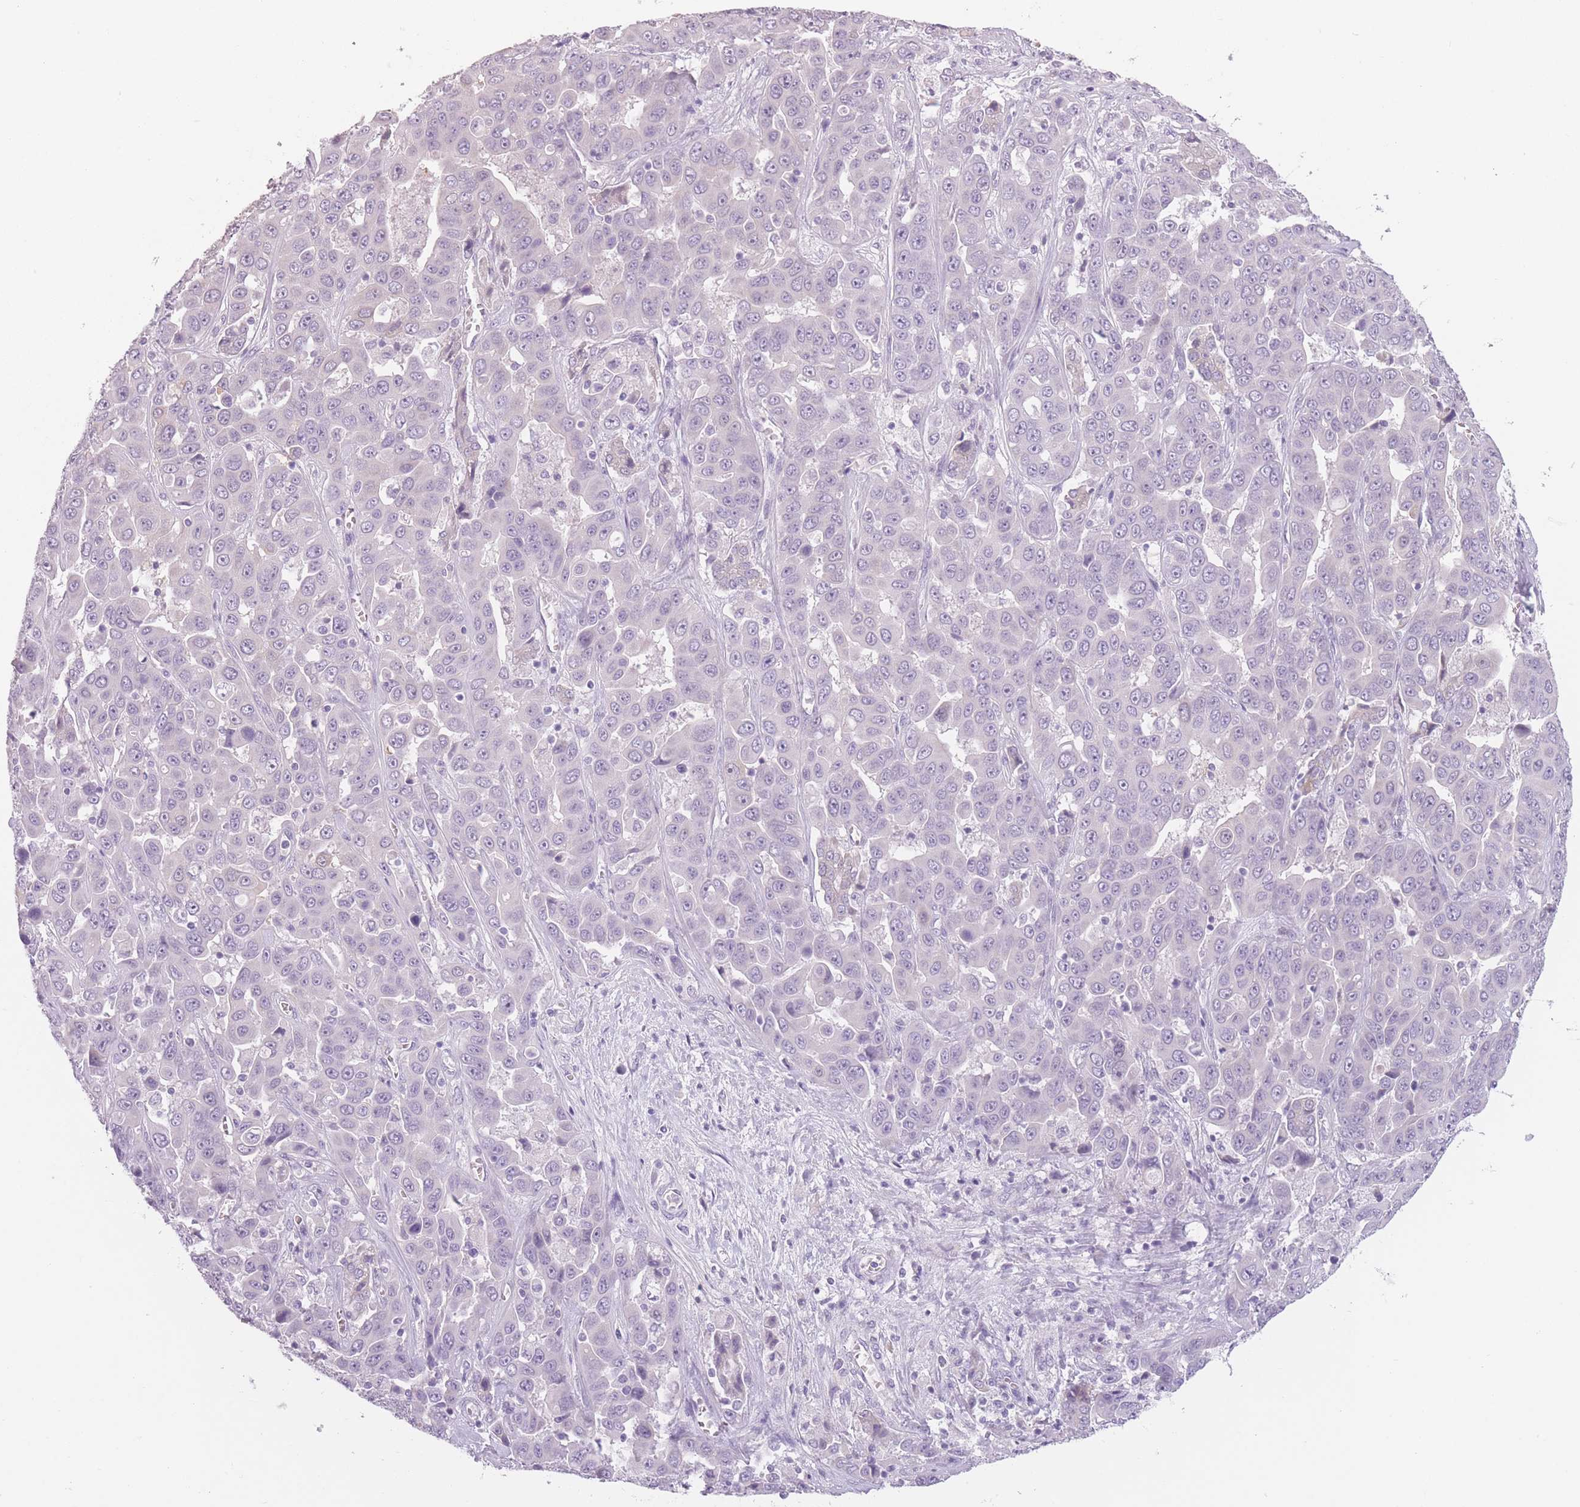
{"staining": {"intensity": "negative", "quantity": "none", "location": "none"}, "tissue": "liver cancer", "cell_type": "Tumor cells", "image_type": "cancer", "snomed": [{"axis": "morphology", "description": "Cholangiocarcinoma"}, {"axis": "topography", "description": "Liver"}], "caption": "This is a photomicrograph of immunohistochemistry staining of liver cancer (cholangiocarcinoma), which shows no expression in tumor cells. The staining is performed using DAB (3,3'-diaminobenzidine) brown chromogen with nuclei counter-stained in using hematoxylin.", "gene": "TMEM236", "patient": {"sex": "female", "age": 52}}